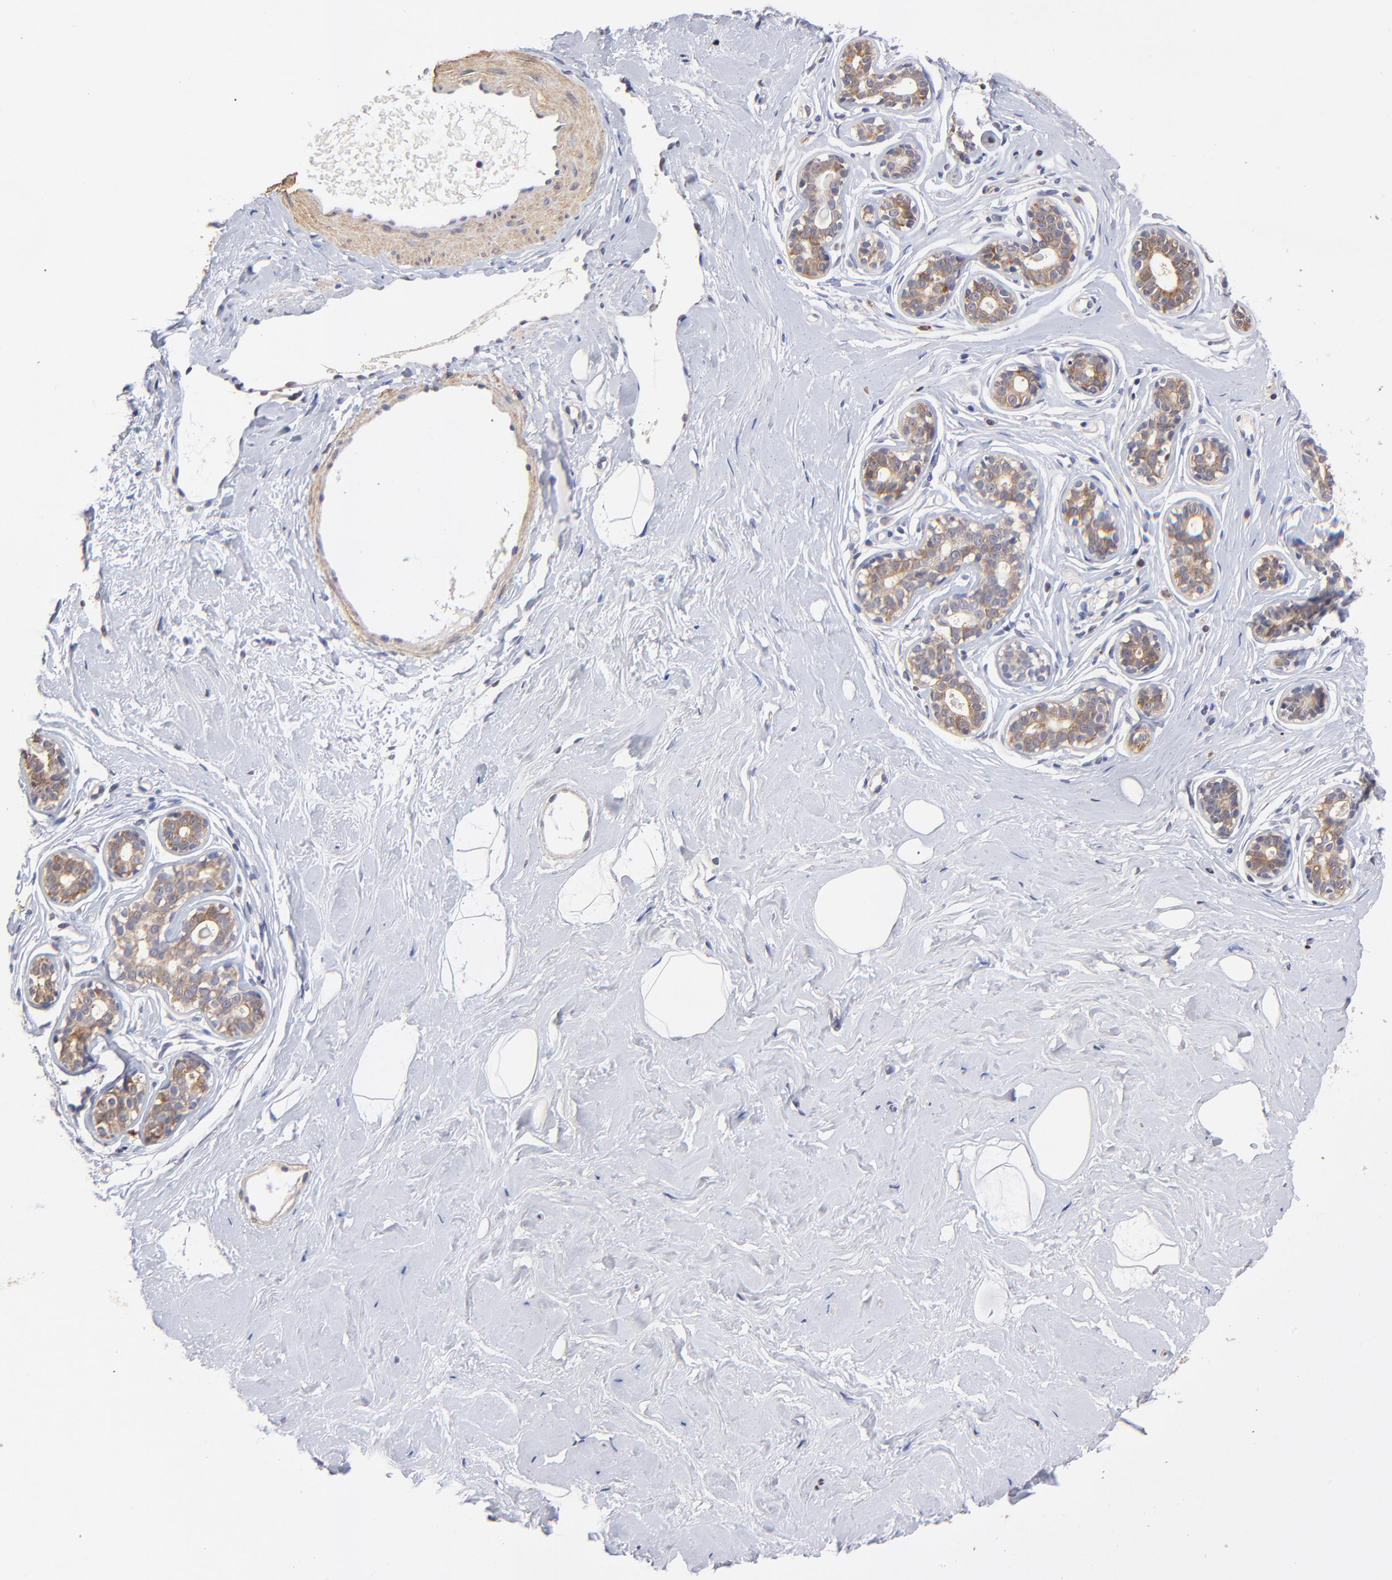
{"staining": {"intensity": "negative", "quantity": "none", "location": "none"}, "tissue": "breast", "cell_type": "Adipocytes", "image_type": "normal", "snomed": [{"axis": "morphology", "description": "Normal tissue, NOS"}, {"axis": "topography", "description": "Breast"}], "caption": "Immunohistochemistry (IHC) histopathology image of benign breast: breast stained with DAB demonstrates no significant protein staining in adipocytes.", "gene": "BBOF1", "patient": {"sex": "female", "age": 23}}